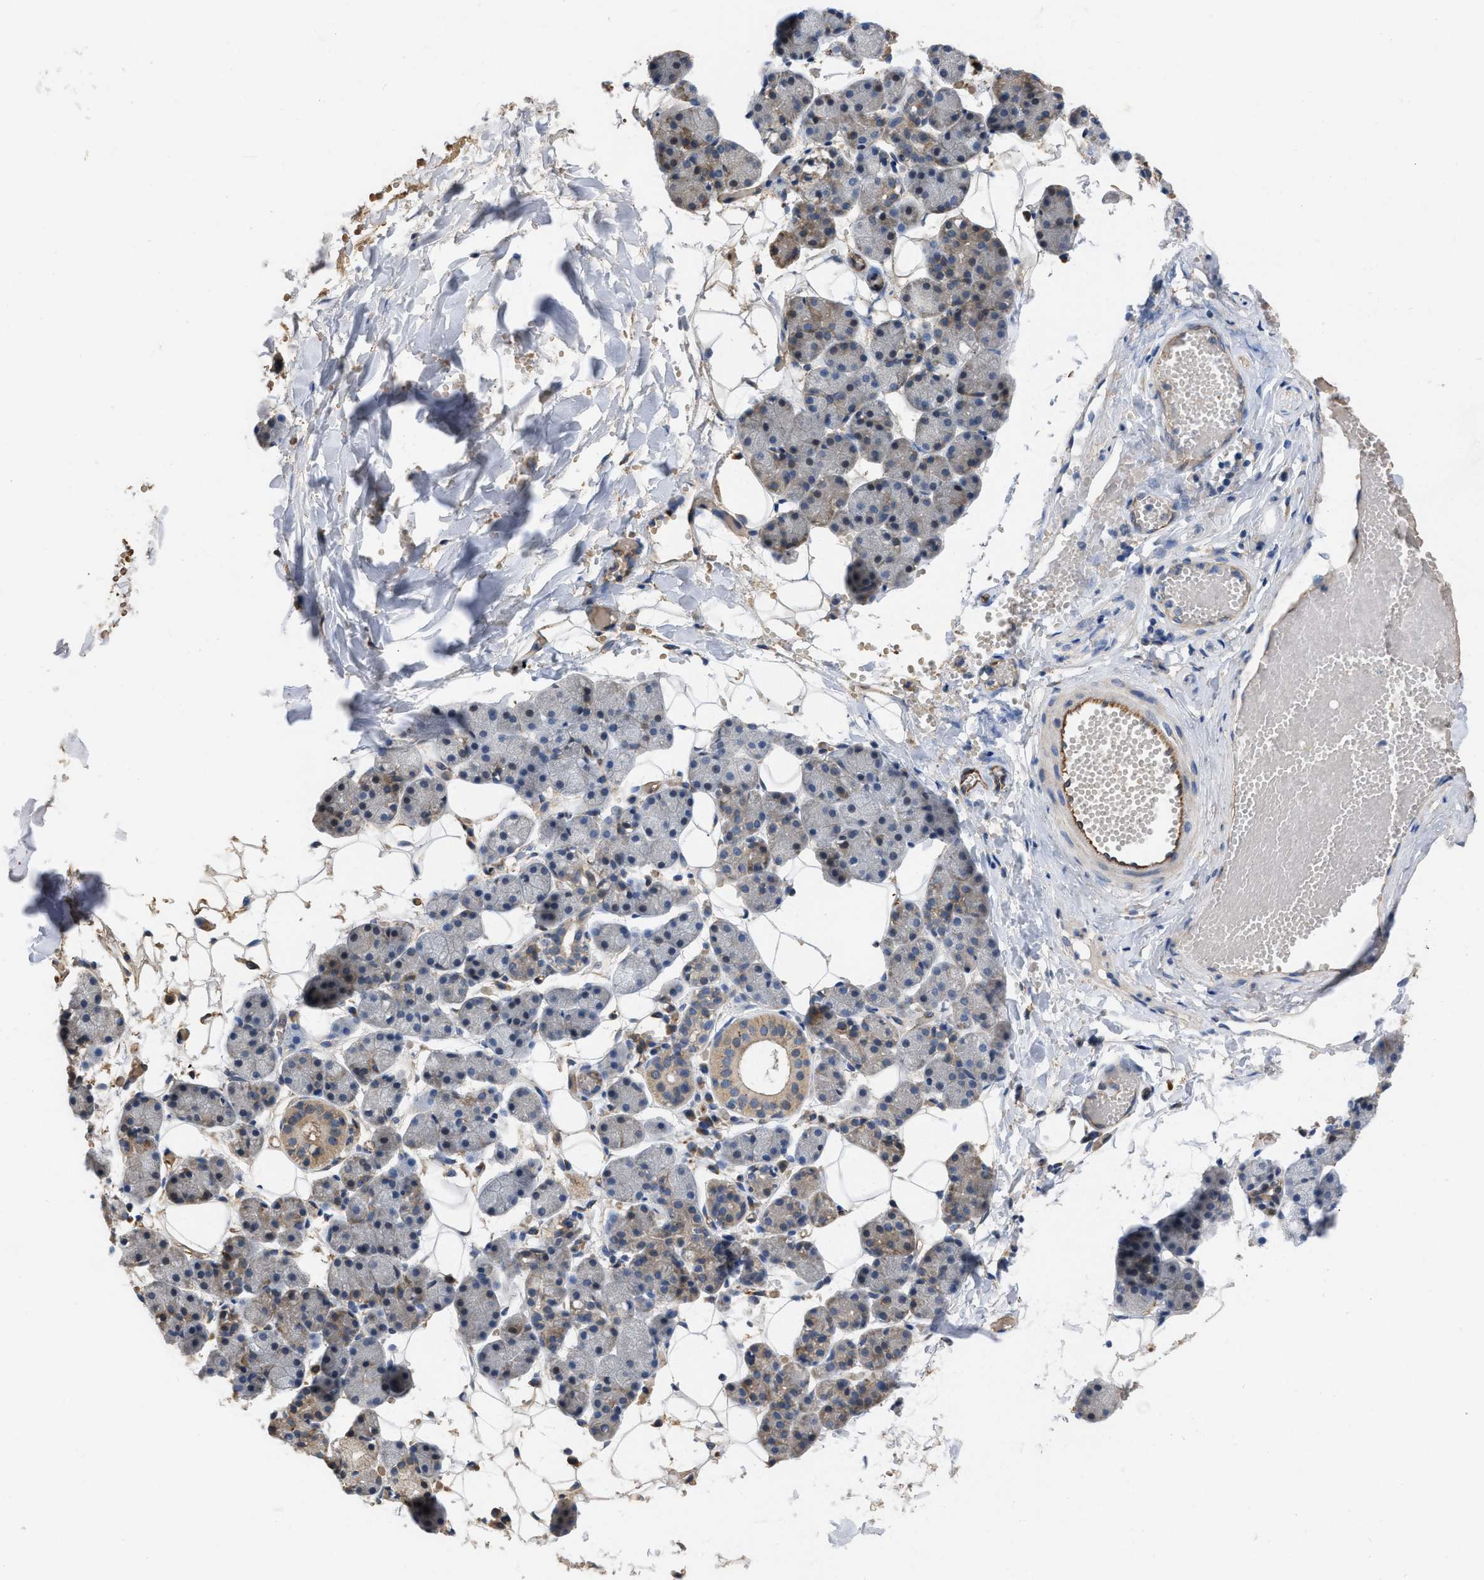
{"staining": {"intensity": "weak", "quantity": "25%-75%", "location": "cytoplasmic/membranous"}, "tissue": "salivary gland", "cell_type": "Glandular cells", "image_type": "normal", "snomed": [{"axis": "morphology", "description": "Normal tissue, NOS"}, {"axis": "topography", "description": "Salivary gland"}], "caption": "Immunohistochemistry micrograph of normal salivary gland stained for a protein (brown), which reveals low levels of weak cytoplasmic/membranous staining in approximately 25%-75% of glandular cells.", "gene": "SLC4A11", "patient": {"sex": "female", "age": 33}}